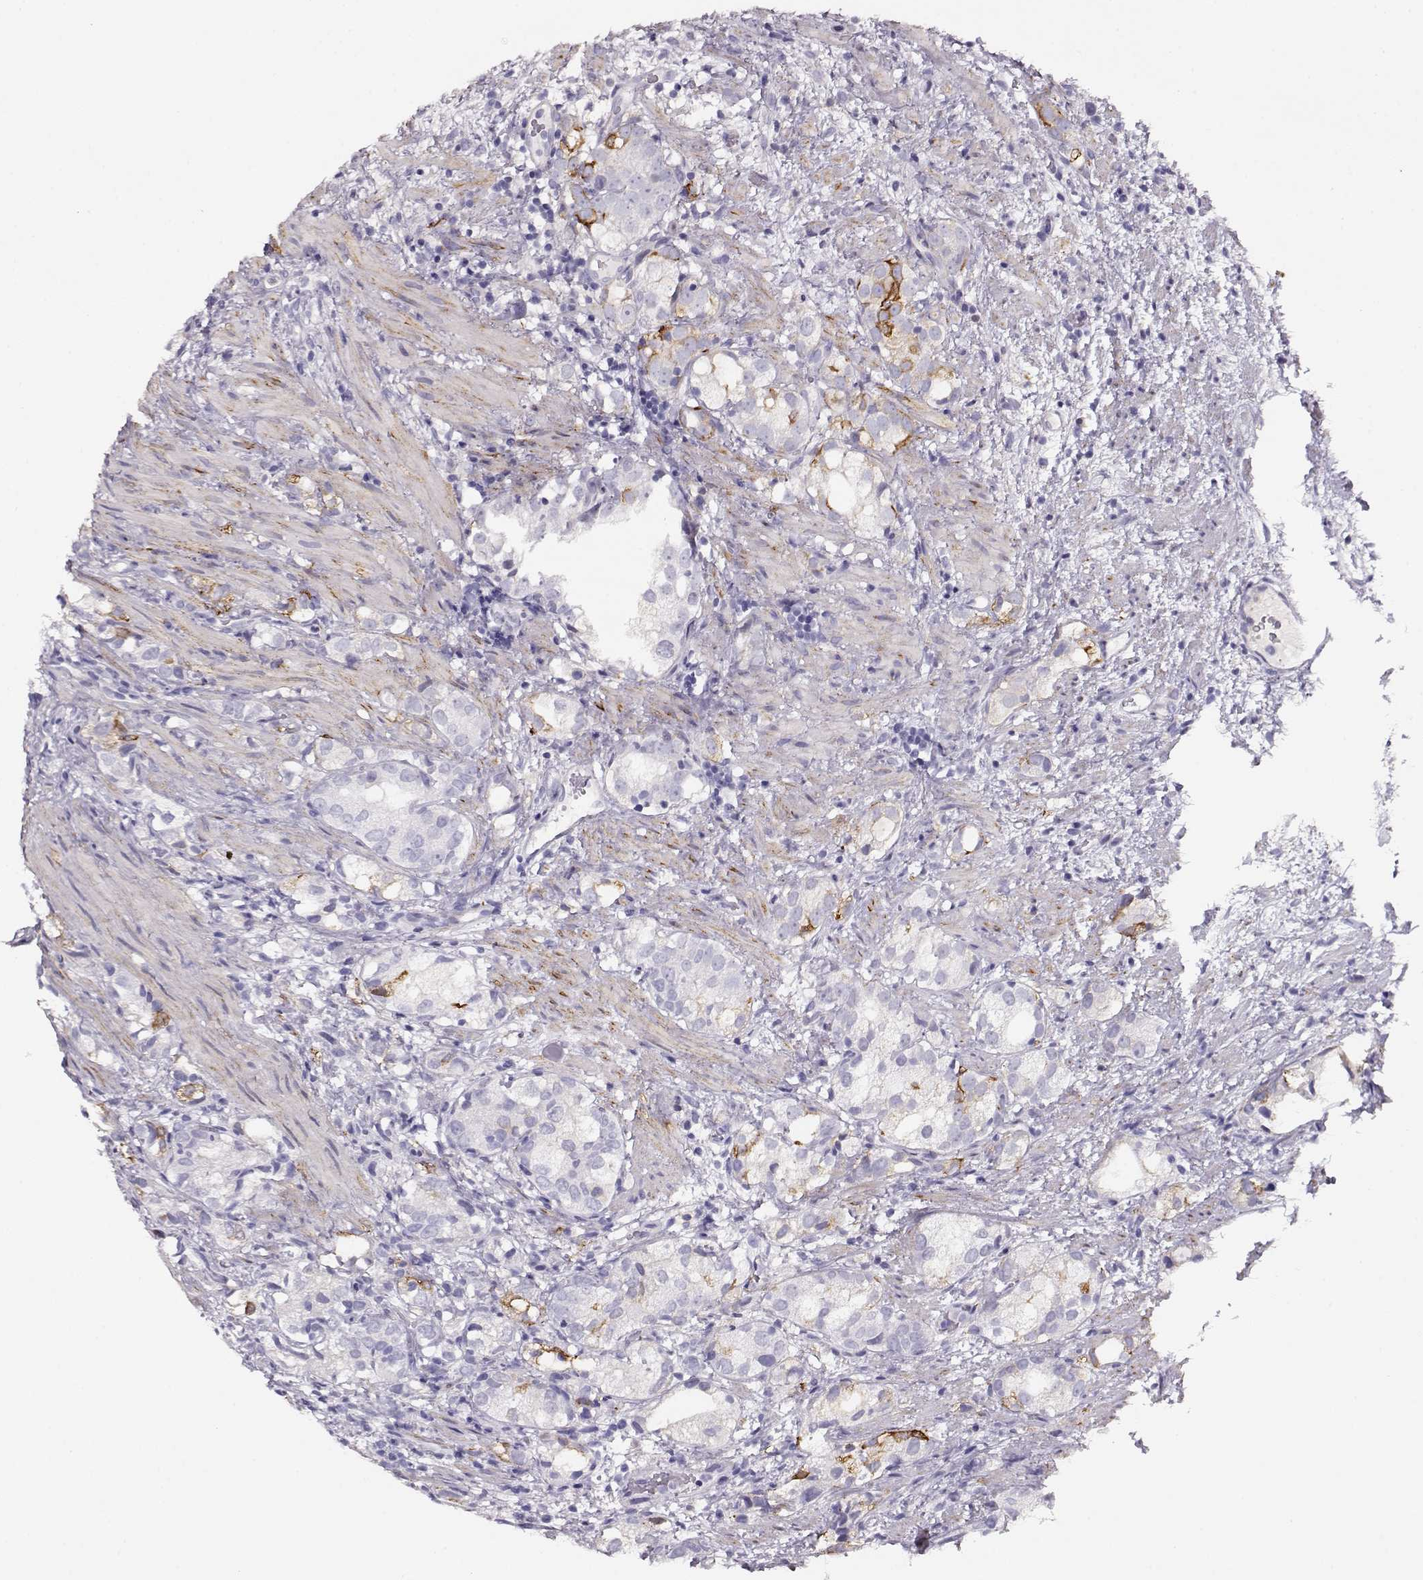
{"staining": {"intensity": "negative", "quantity": "none", "location": "none"}, "tissue": "prostate cancer", "cell_type": "Tumor cells", "image_type": "cancer", "snomed": [{"axis": "morphology", "description": "Adenocarcinoma, High grade"}, {"axis": "topography", "description": "Prostate"}], "caption": "The immunohistochemistry image has no significant staining in tumor cells of prostate adenocarcinoma (high-grade) tissue. (DAB IHC with hematoxylin counter stain).", "gene": "RBM44", "patient": {"sex": "male", "age": 82}}